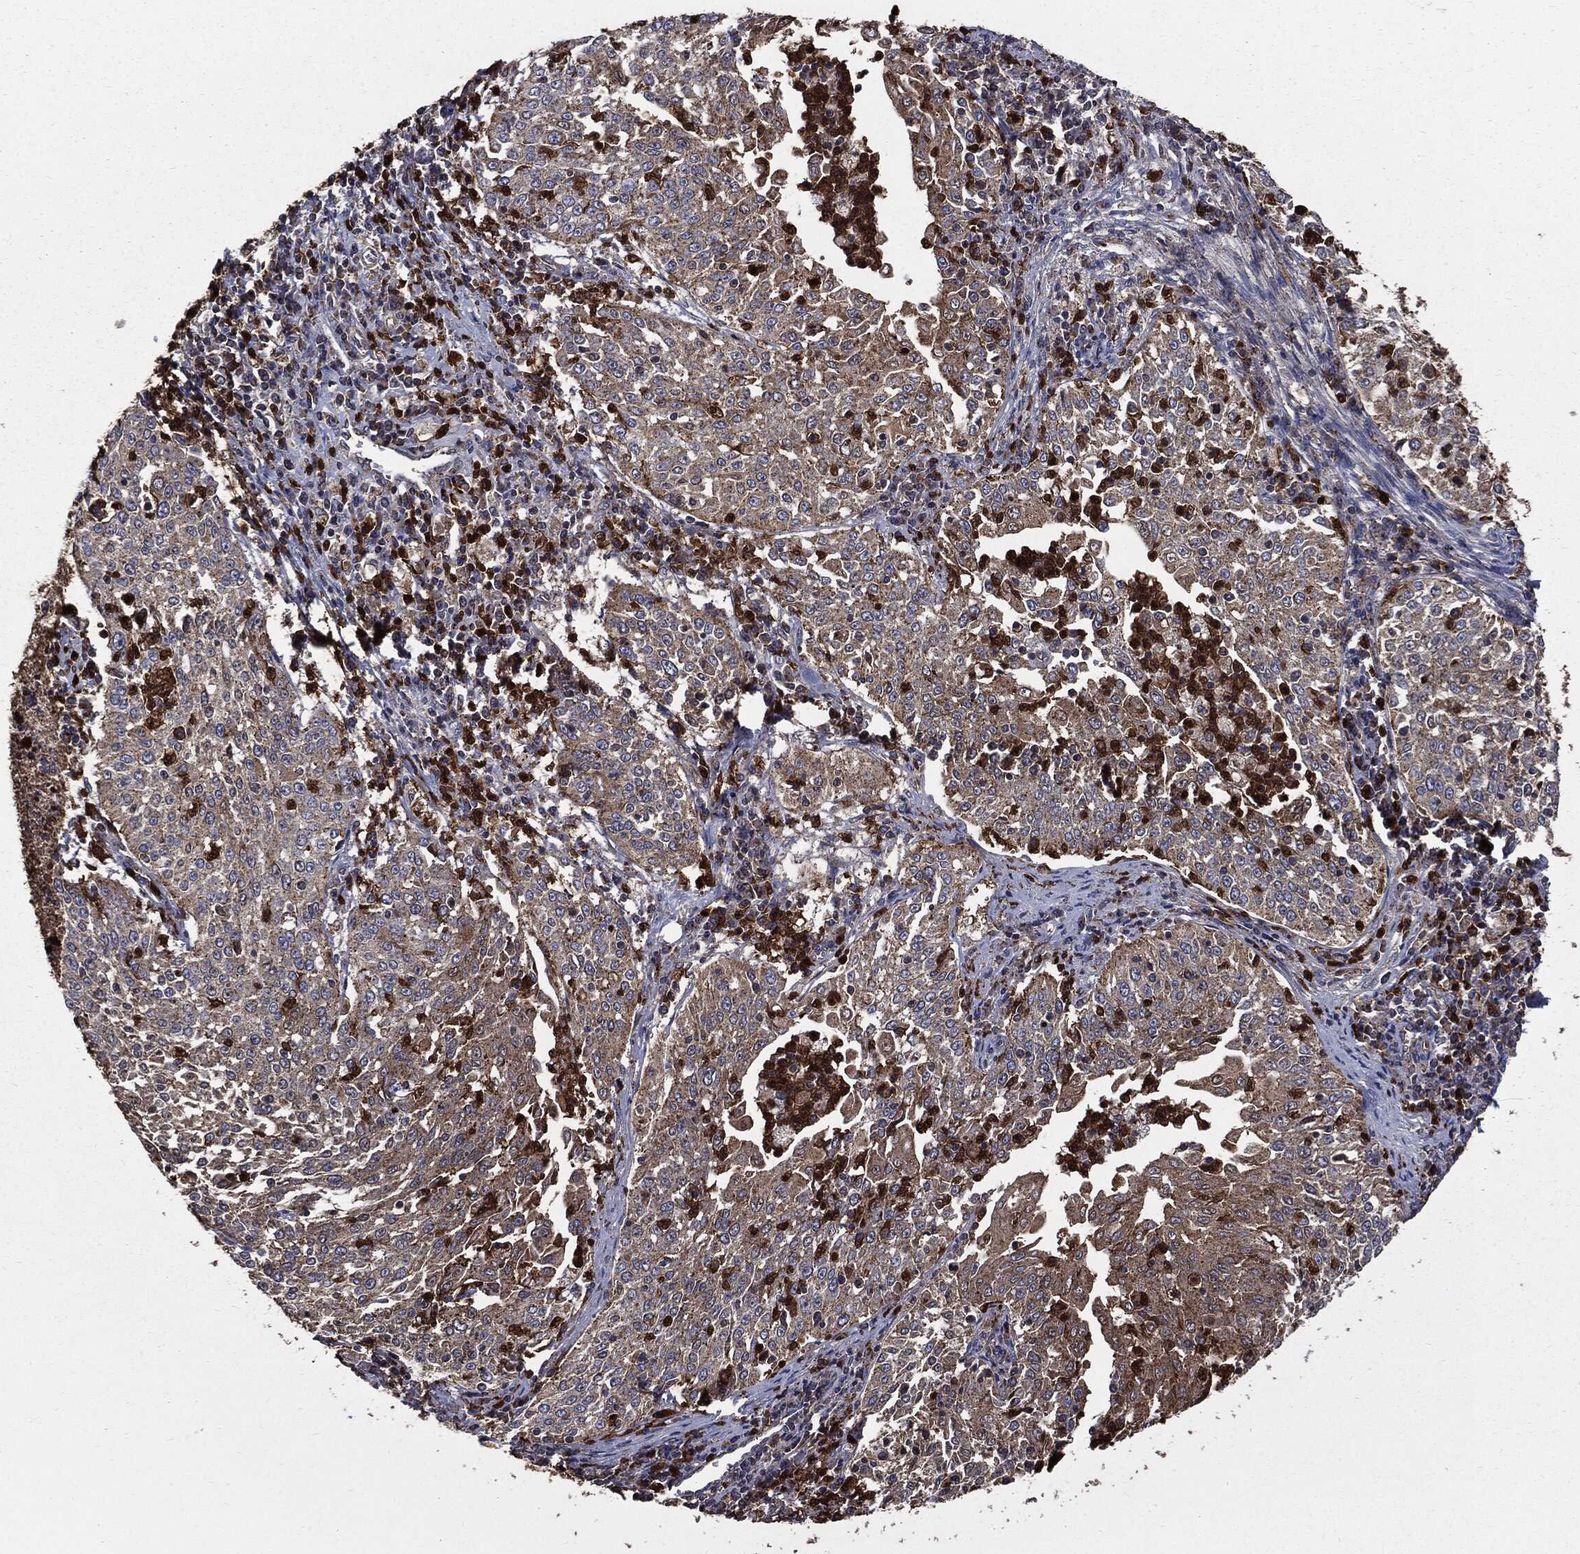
{"staining": {"intensity": "moderate", "quantity": "<25%", "location": "cytoplasmic/membranous"}, "tissue": "cervical cancer", "cell_type": "Tumor cells", "image_type": "cancer", "snomed": [{"axis": "morphology", "description": "Squamous cell carcinoma, NOS"}, {"axis": "topography", "description": "Cervix"}], "caption": "A brown stain shows moderate cytoplasmic/membranous positivity of a protein in cervical cancer (squamous cell carcinoma) tumor cells. The protein is shown in brown color, while the nuclei are stained blue.", "gene": "PDCD6IP", "patient": {"sex": "female", "age": 41}}